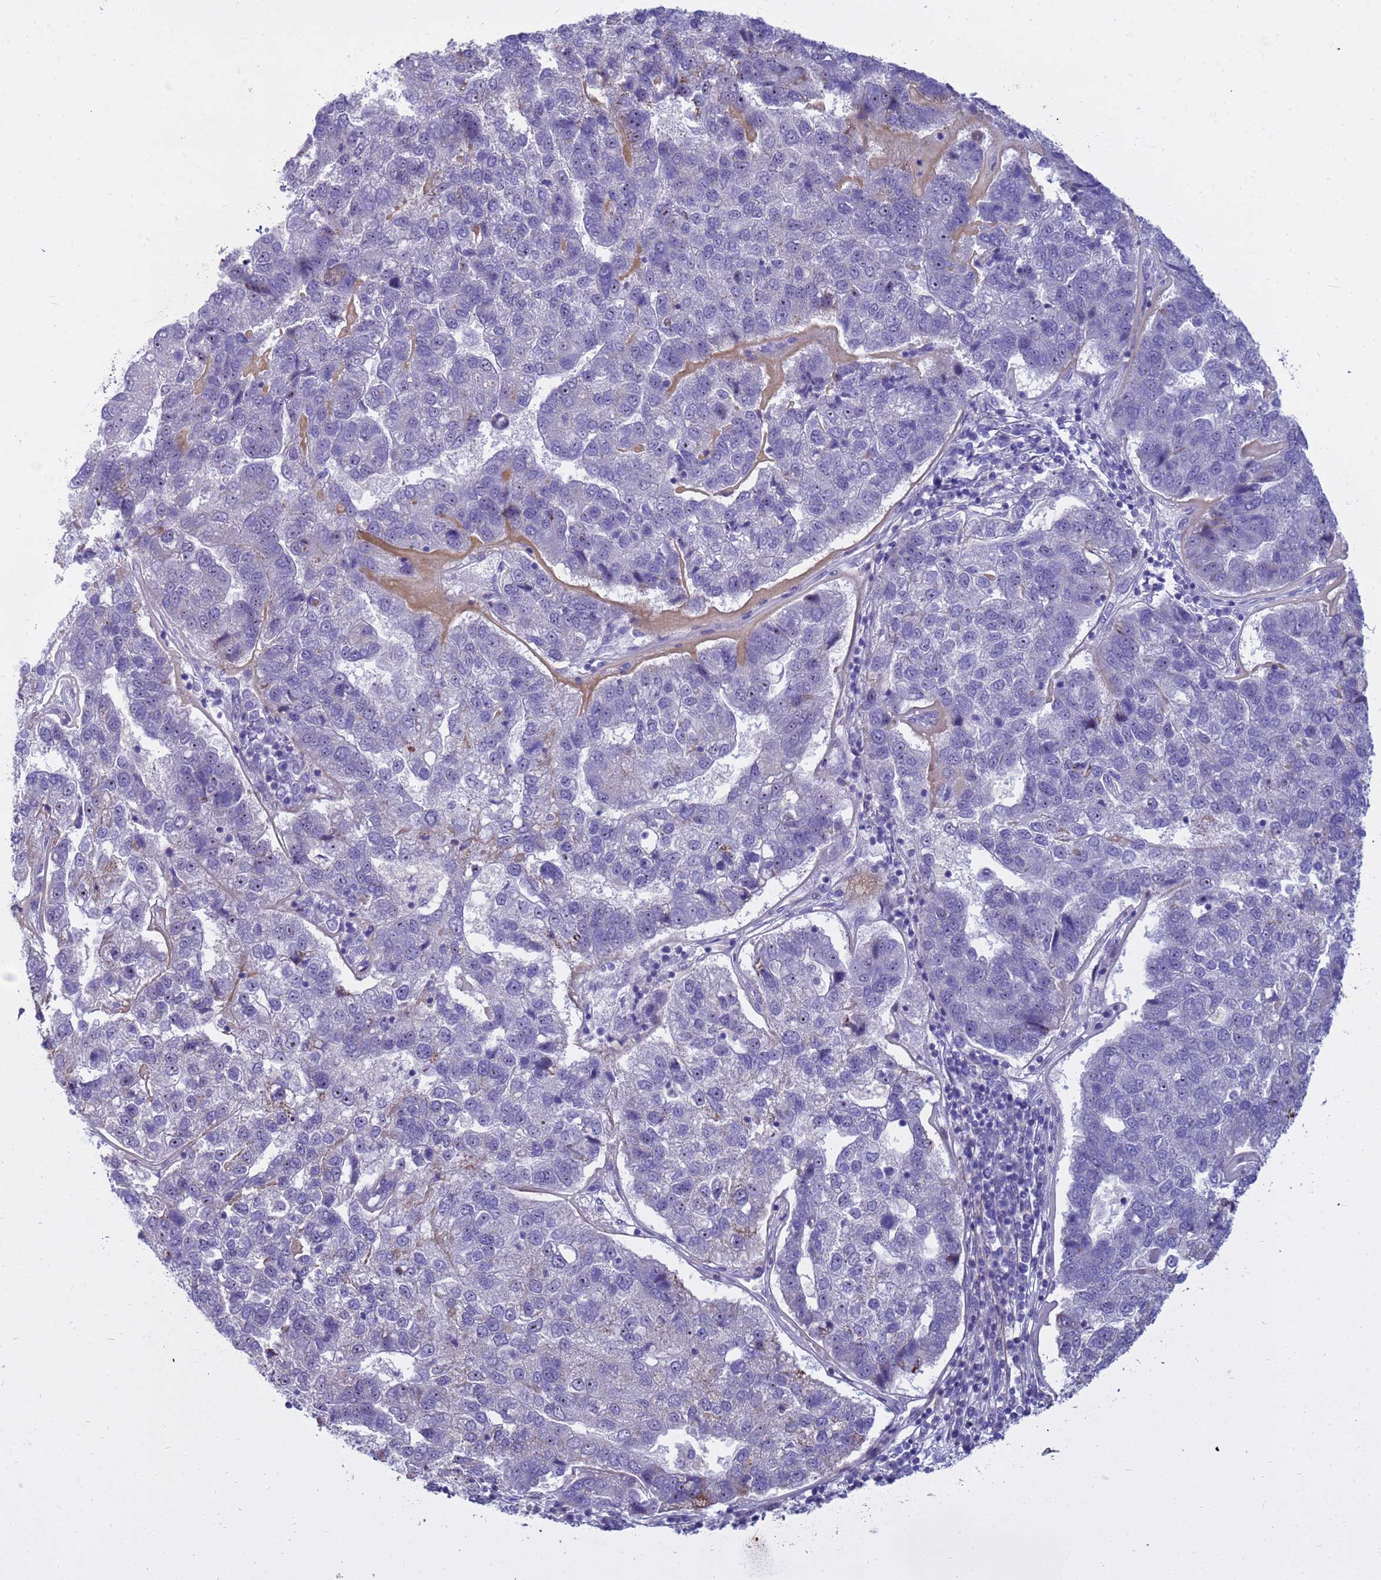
{"staining": {"intensity": "negative", "quantity": "none", "location": "none"}, "tissue": "pancreatic cancer", "cell_type": "Tumor cells", "image_type": "cancer", "snomed": [{"axis": "morphology", "description": "Adenocarcinoma, NOS"}, {"axis": "topography", "description": "Pancreas"}], "caption": "This is an immunohistochemistry (IHC) image of pancreatic adenocarcinoma. There is no staining in tumor cells.", "gene": "LRATD1", "patient": {"sex": "female", "age": 61}}